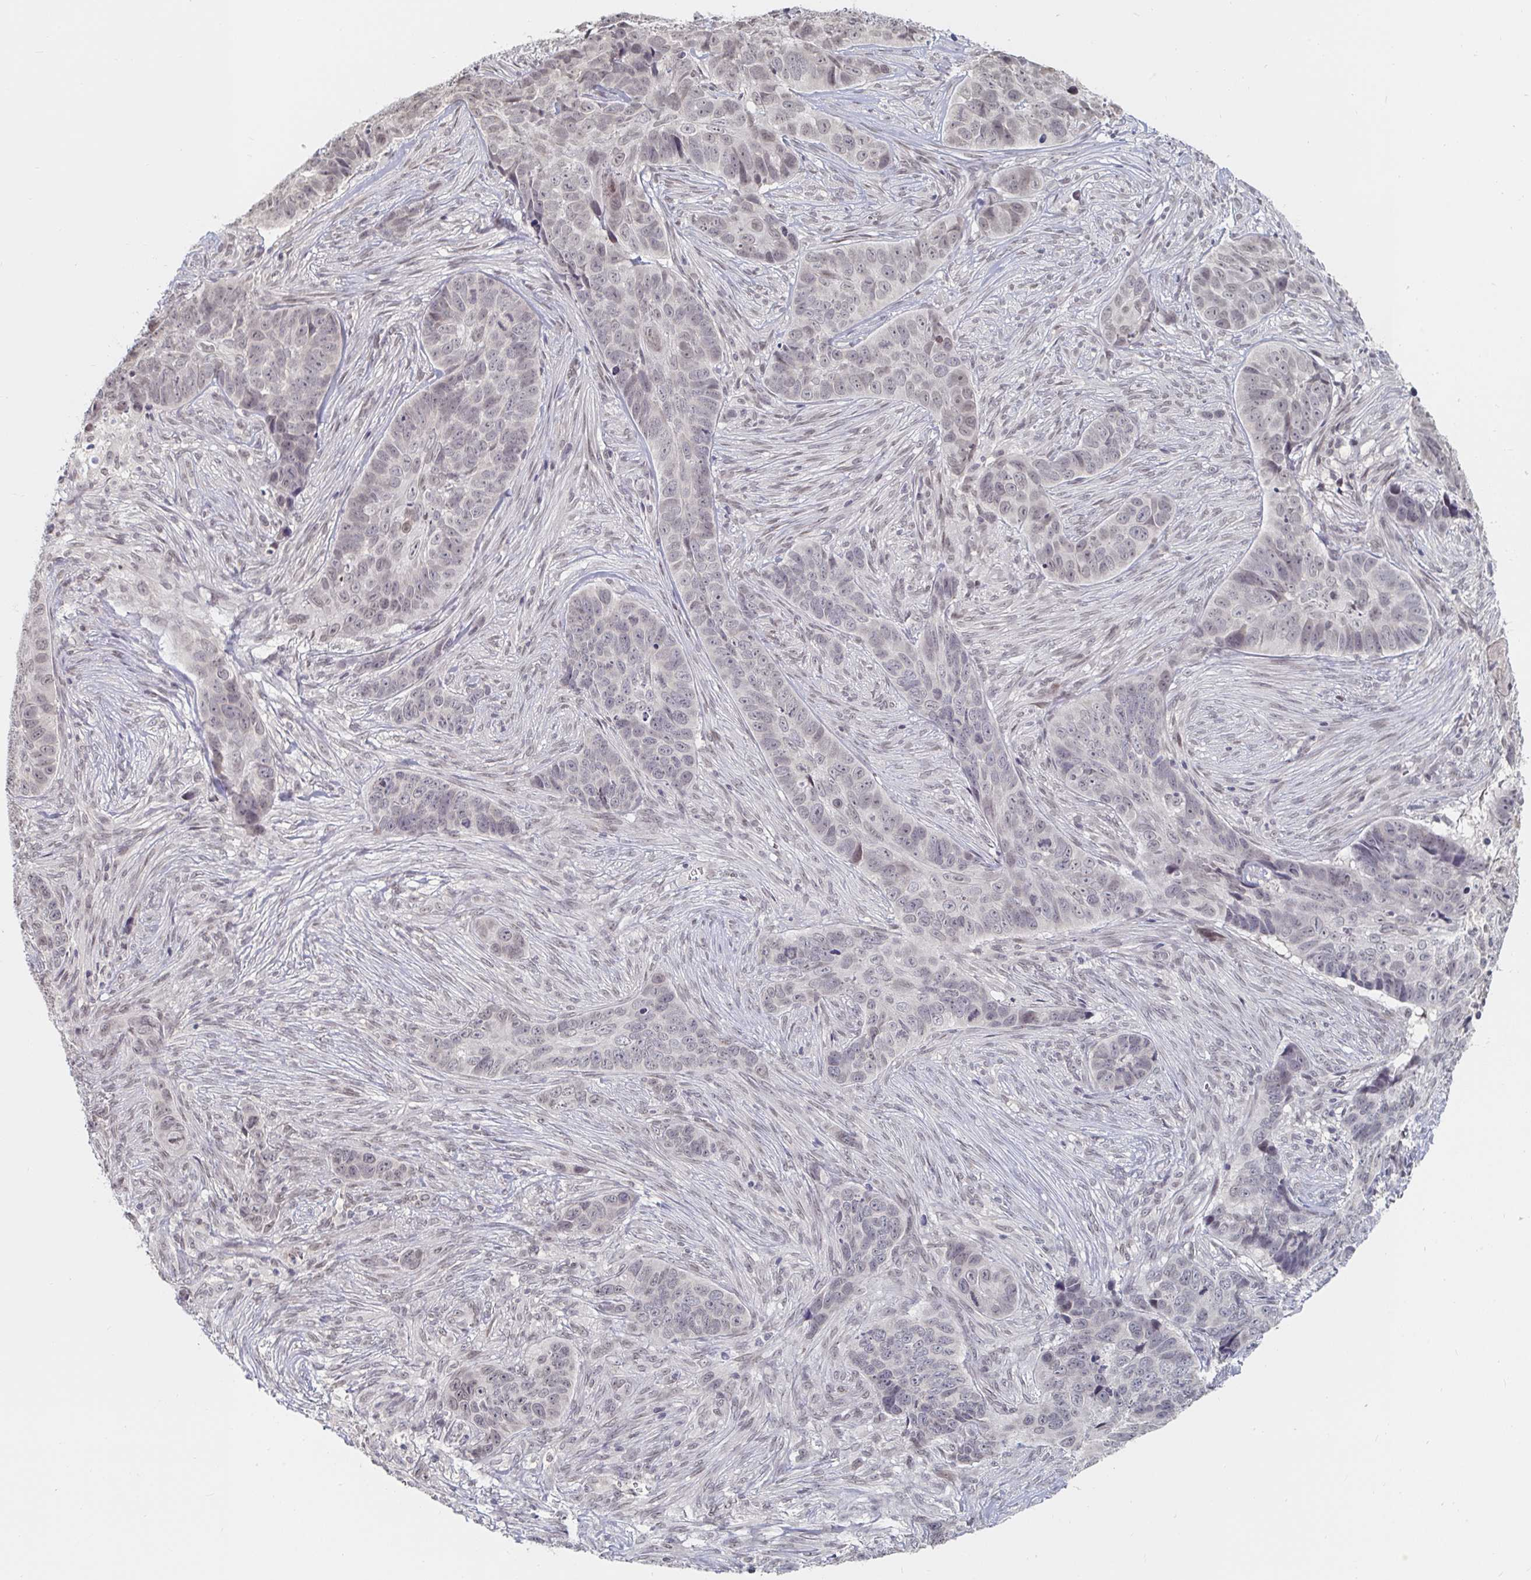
{"staining": {"intensity": "negative", "quantity": "none", "location": "none"}, "tissue": "skin cancer", "cell_type": "Tumor cells", "image_type": "cancer", "snomed": [{"axis": "morphology", "description": "Basal cell carcinoma"}, {"axis": "topography", "description": "Skin"}], "caption": "The histopathology image reveals no staining of tumor cells in skin cancer.", "gene": "CHD2", "patient": {"sex": "female", "age": 82}}